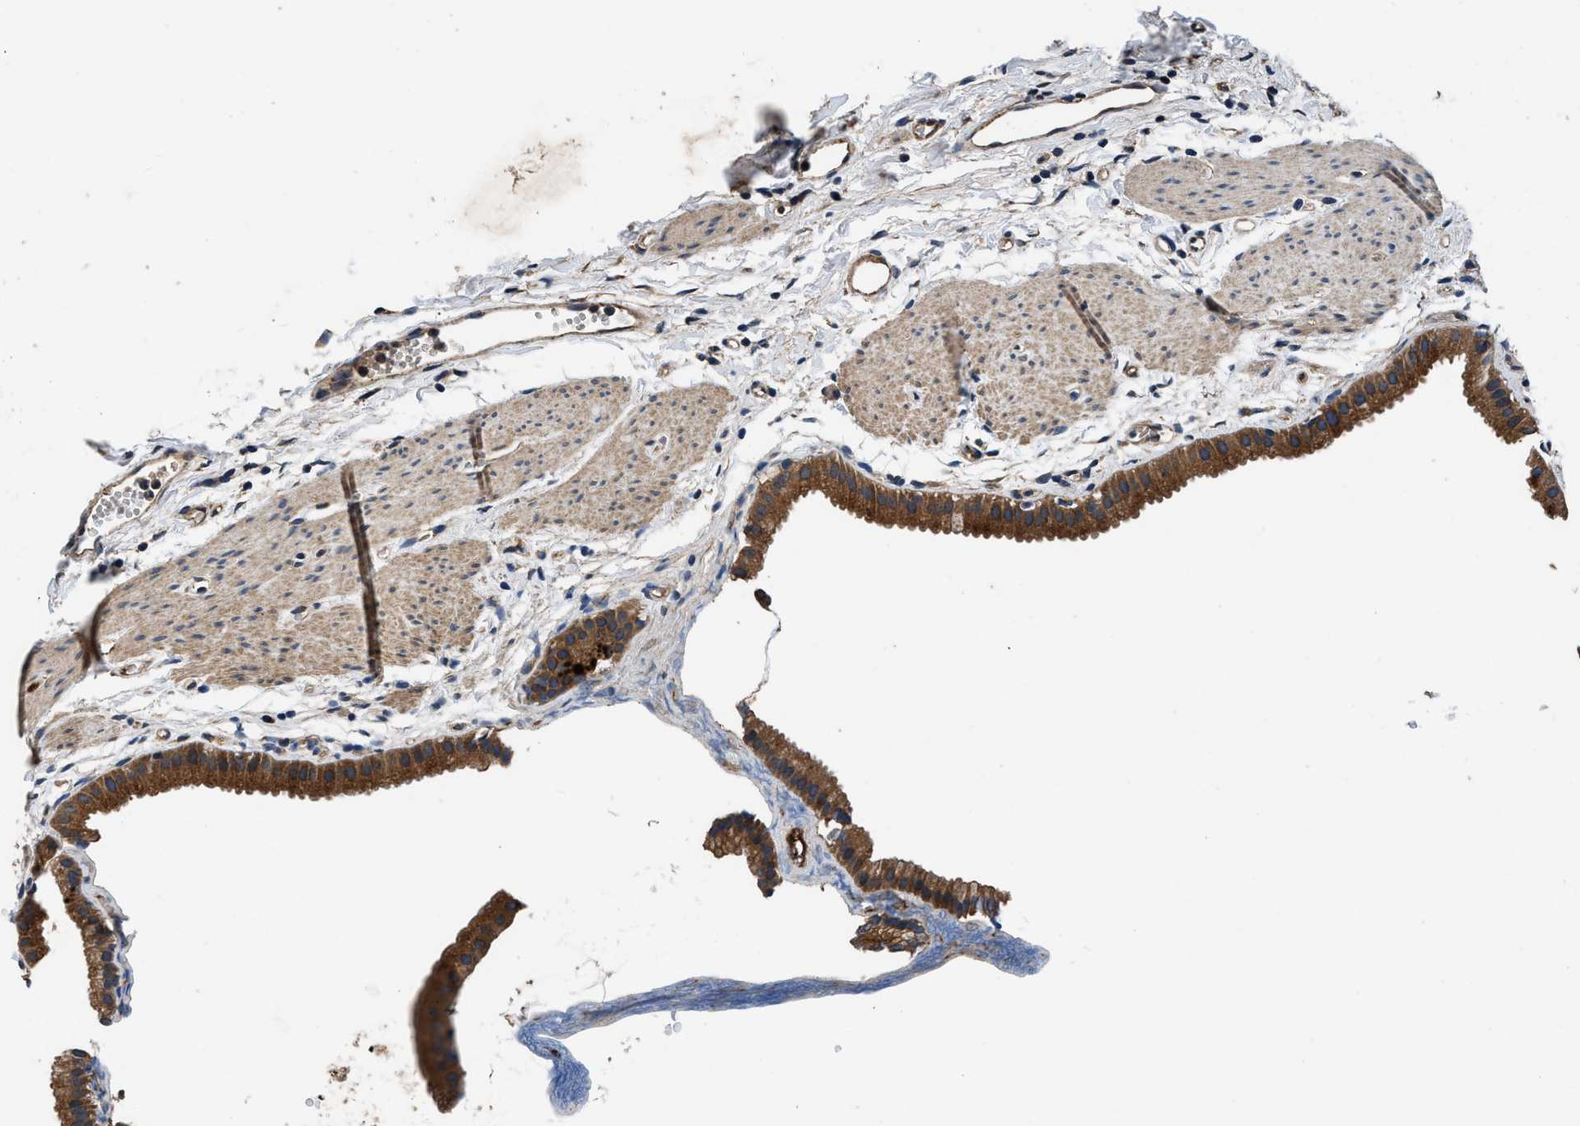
{"staining": {"intensity": "strong", "quantity": ">75%", "location": "cytoplasmic/membranous"}, "tissue": "gallbladder", "cell_type": "Glandular cells", "image_type": "normal", "snomed": [{"axis": "morphology", "description": "Normal tissue, NOS"}, {"axis": "topography", "description": "Gallbladder"}], "caption": "Immunohistochemistry (IHC) (DAB) staining of normal human gallbladder reveals strong cytoplasmic/membranous protein expression in approximately >75% of glandular cells.", "gene": "DHRS7B", "patient": {"sex": "female", "age": 64}}